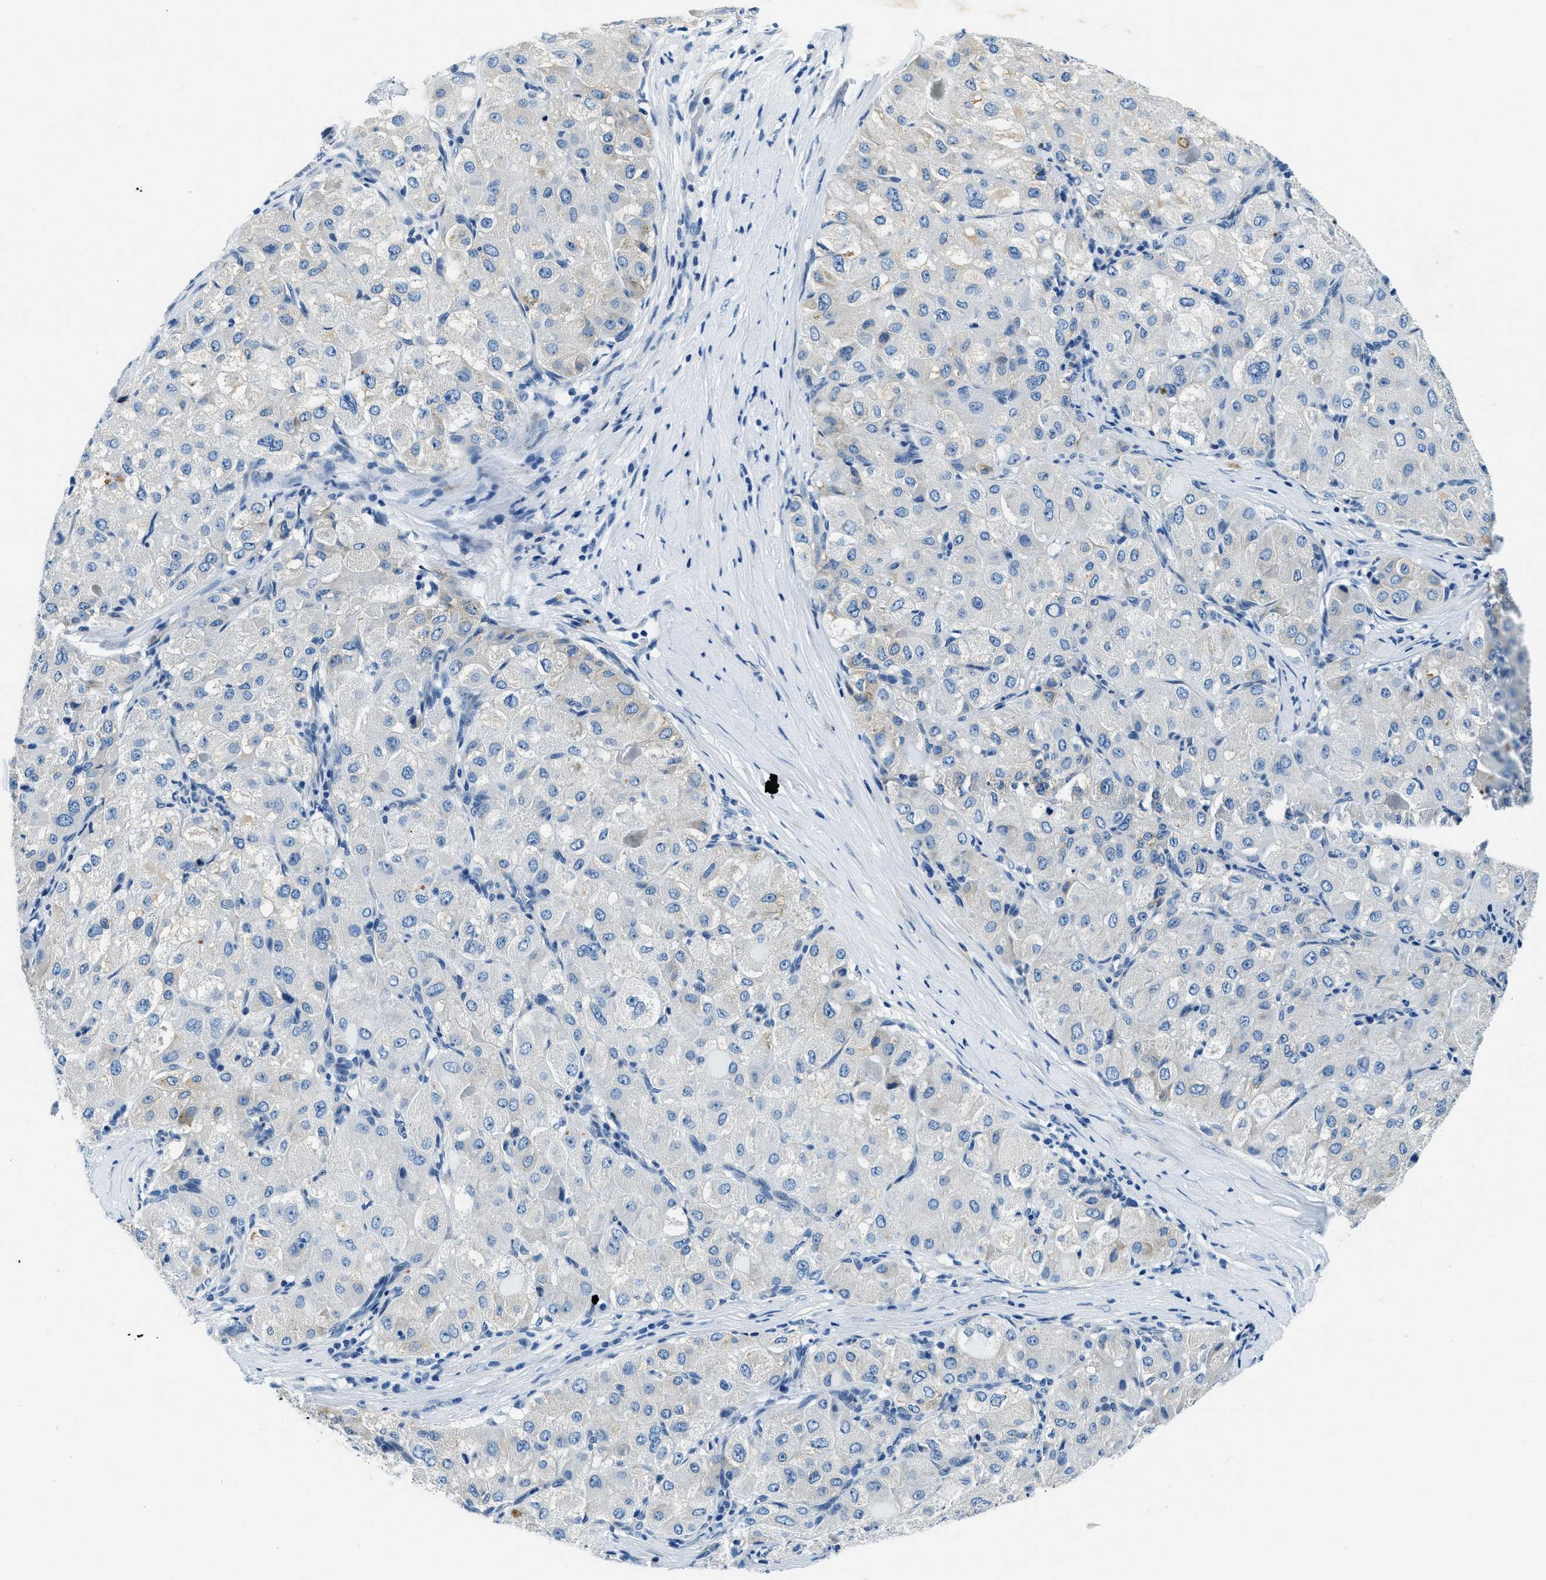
{"staining": {"intensity": "weak", "quantity": "<25%", "location": "cytoplasmic/membranous"}, "tissue": "liver cancer", "cell_type": "Tumor cells", "image_type": "cancer", "snomed": [{"axis": "morphology", "description": "Carcinoma, Hepatocellular, NOS"}, {"axis": "topography", "description": "Liver"}], "caption": "This is an immunohistochemistry photomicrograph of liver hepatocellular carcinoma. There is no staining in tumor cells.", "gene": "UBAC2", "patient": {"sex": "male", "age": 80}}